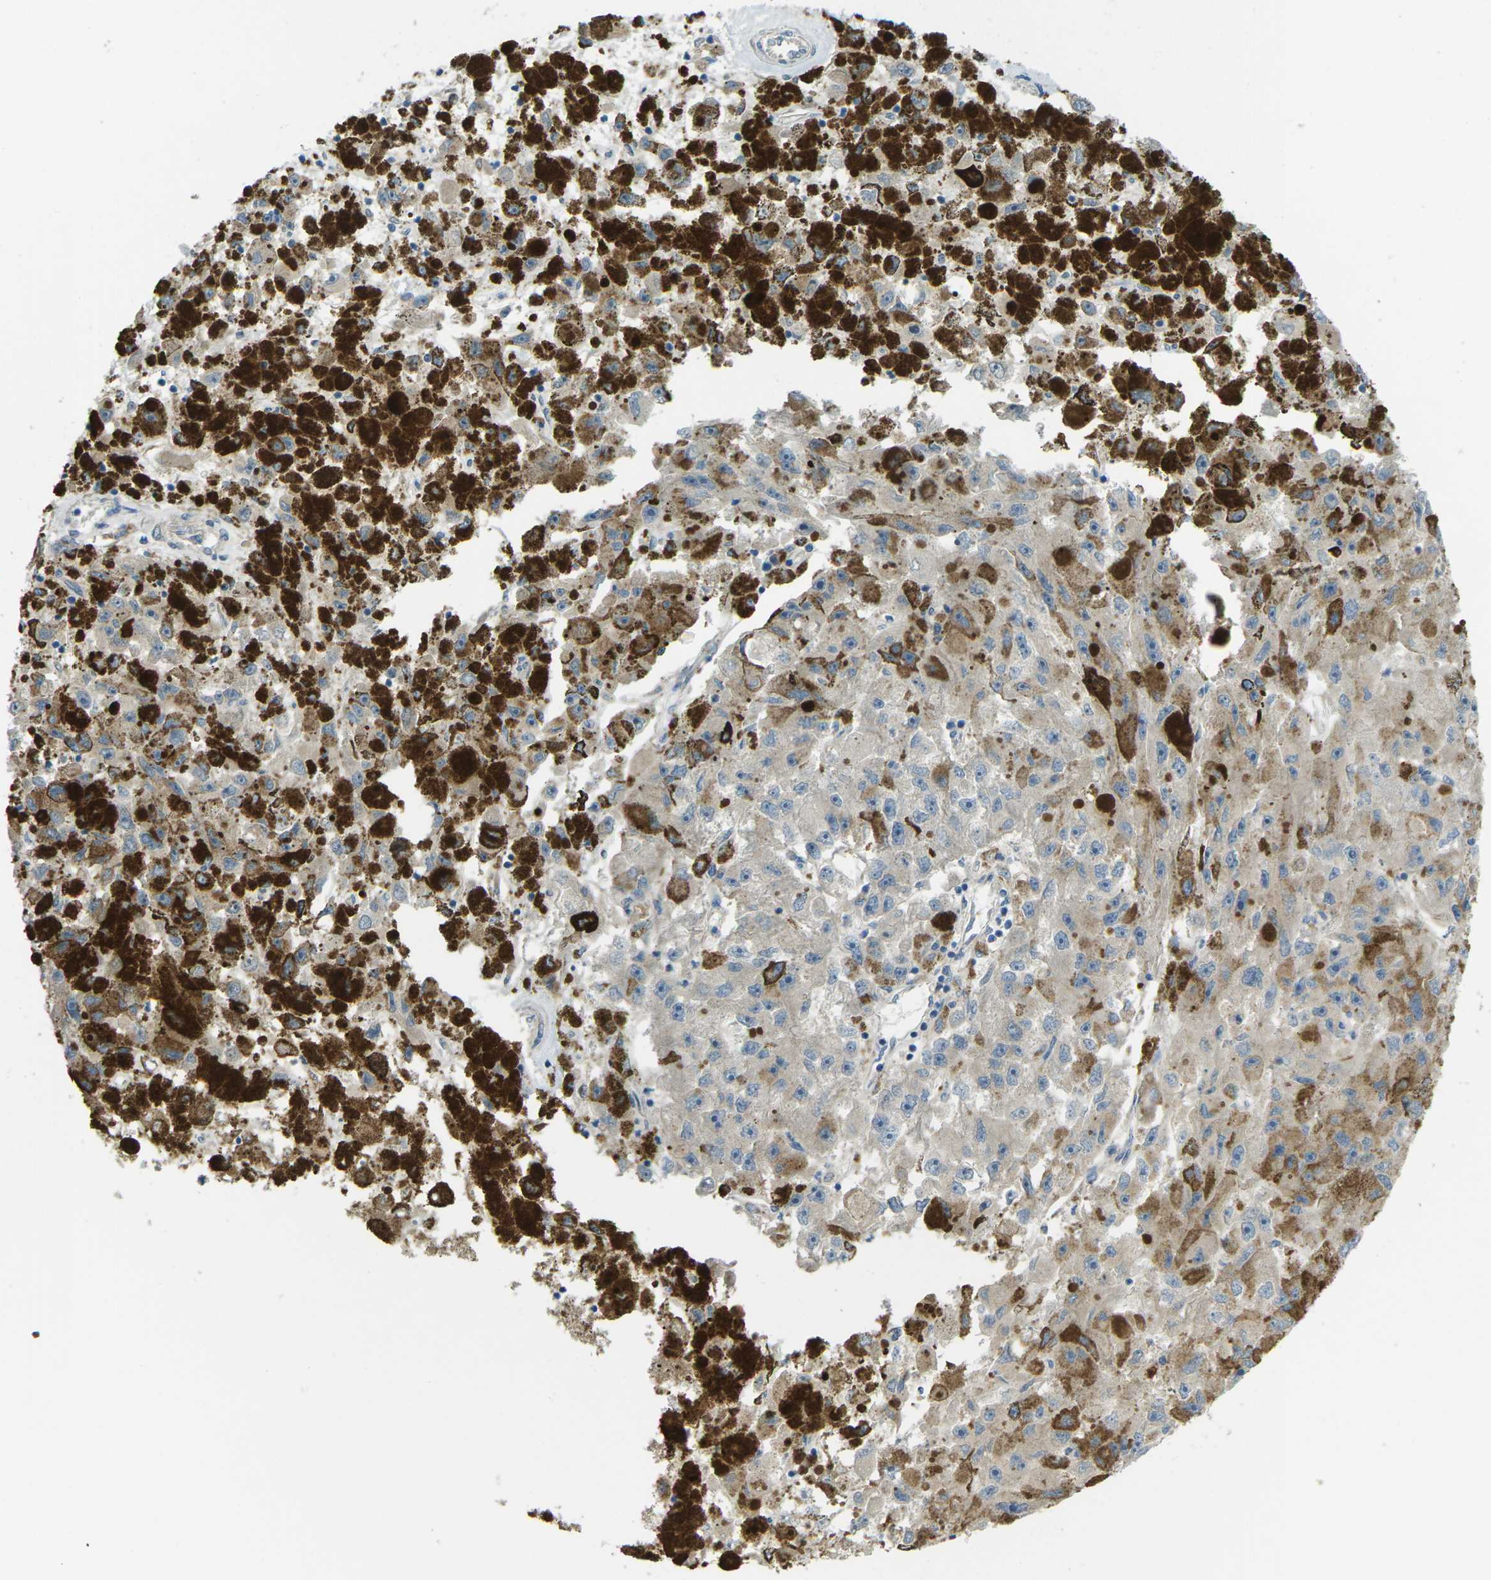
{"staining": {"intensity": "weak", "quantity": "<25%", "location": "cytoplasmic/membranous"}, "tissue": "melanoma", "cell_type": "Tumor cells", "image_type": "cancer", "snomed": [{"axis": "morphology", "description": "Malignant melanoma, NOS"}, {"axis": "topography", "description": "Skin"}], "caption": "IHC of human malignant melanoma displays no positivity in tumor cells.", "gene": "MYLK4", "patient": {"sex": "female", "age": 104}}